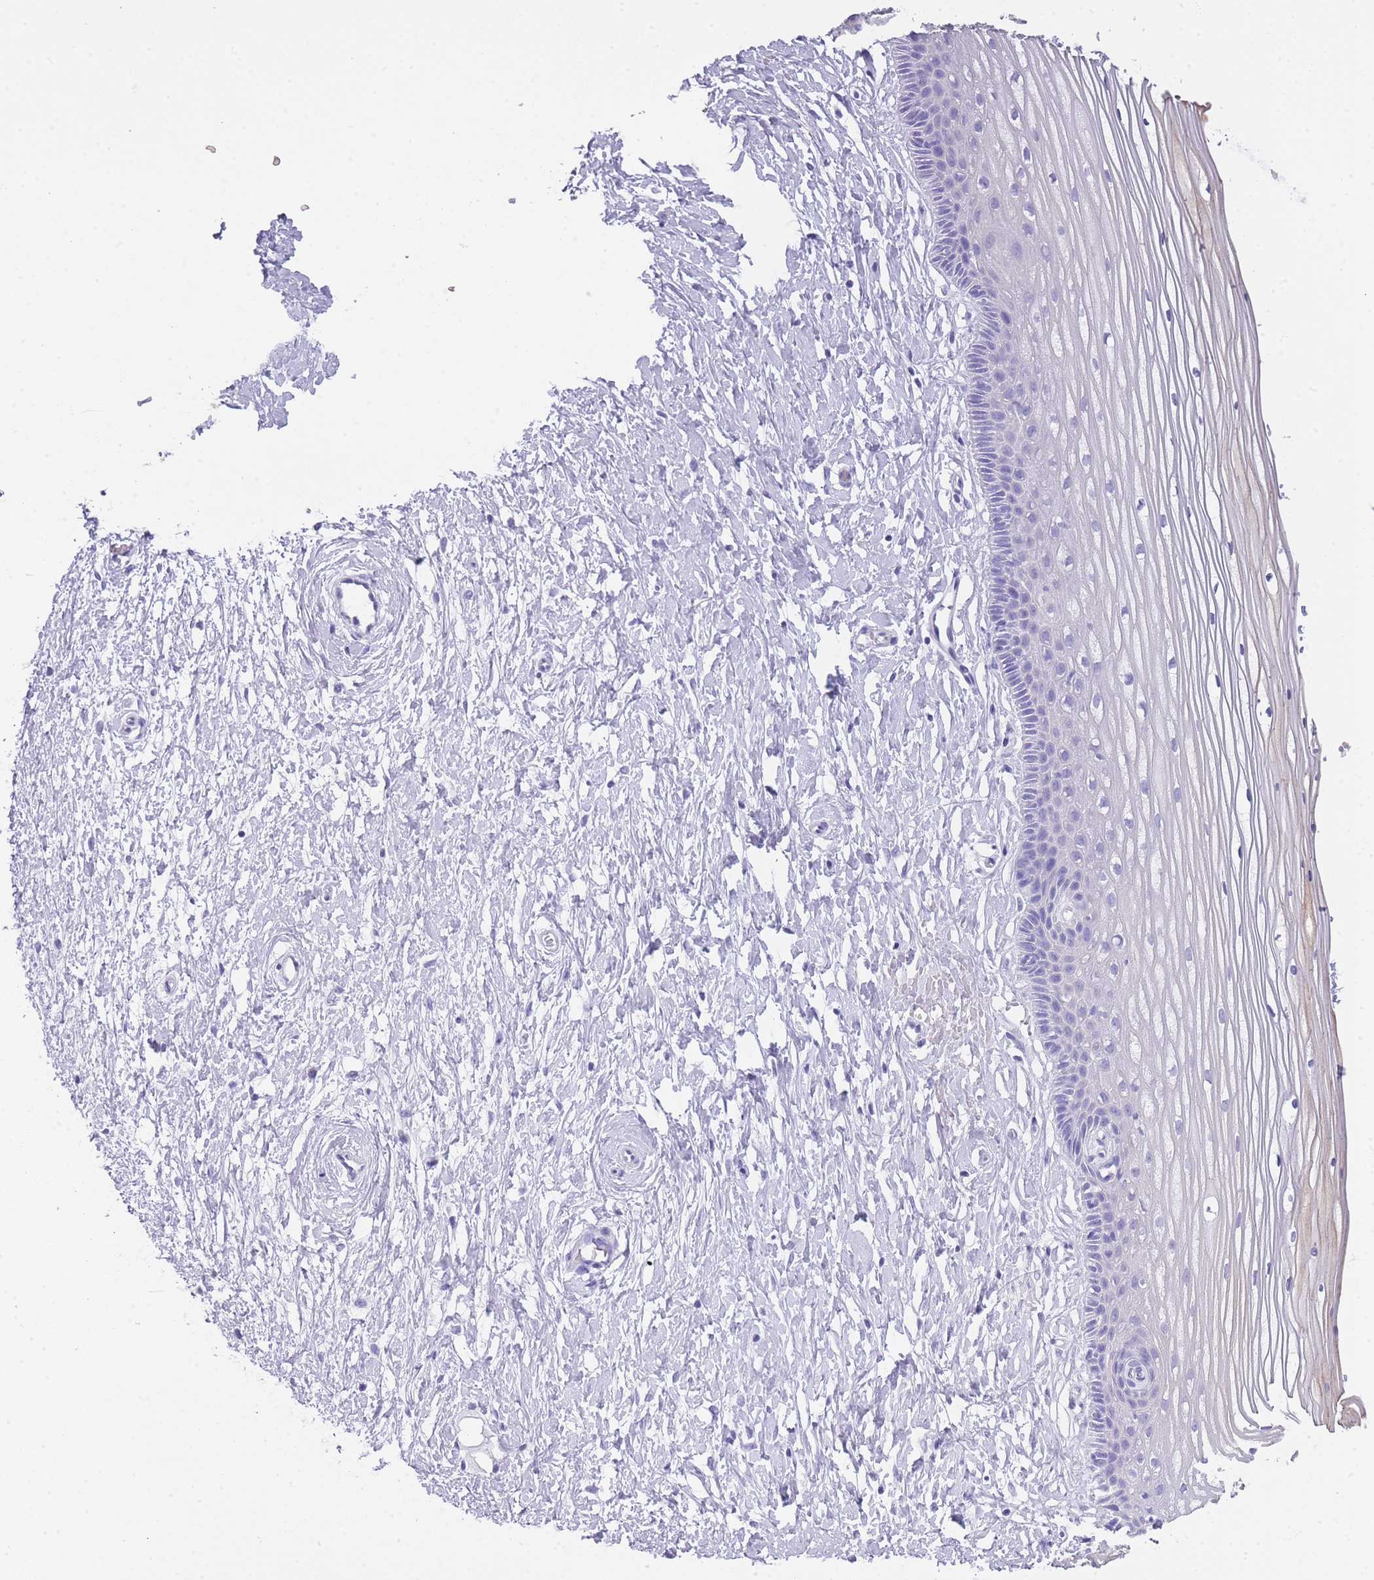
{"staining": {"intensity": "negative", "quantity": "none", "location": "none"}, "tissue": "vagina", "cell_type": "Squamous epithelial cells", "image_type": "normal", "snomed": [{"axis": "morphology", "description": "Normal tissue, NOS"}, {"axis": "topography", "description": "Vagina"}, {"axis": "topography", "description": "Cervix"}], "caption": "Immunohistochemistry (IHC) image of normal vagina: vagina stained with DAB exhibits no significant protein staining in squamous epithelial cells.", "gene": "INS", "patient": {"sex": "female", "age": 40}}